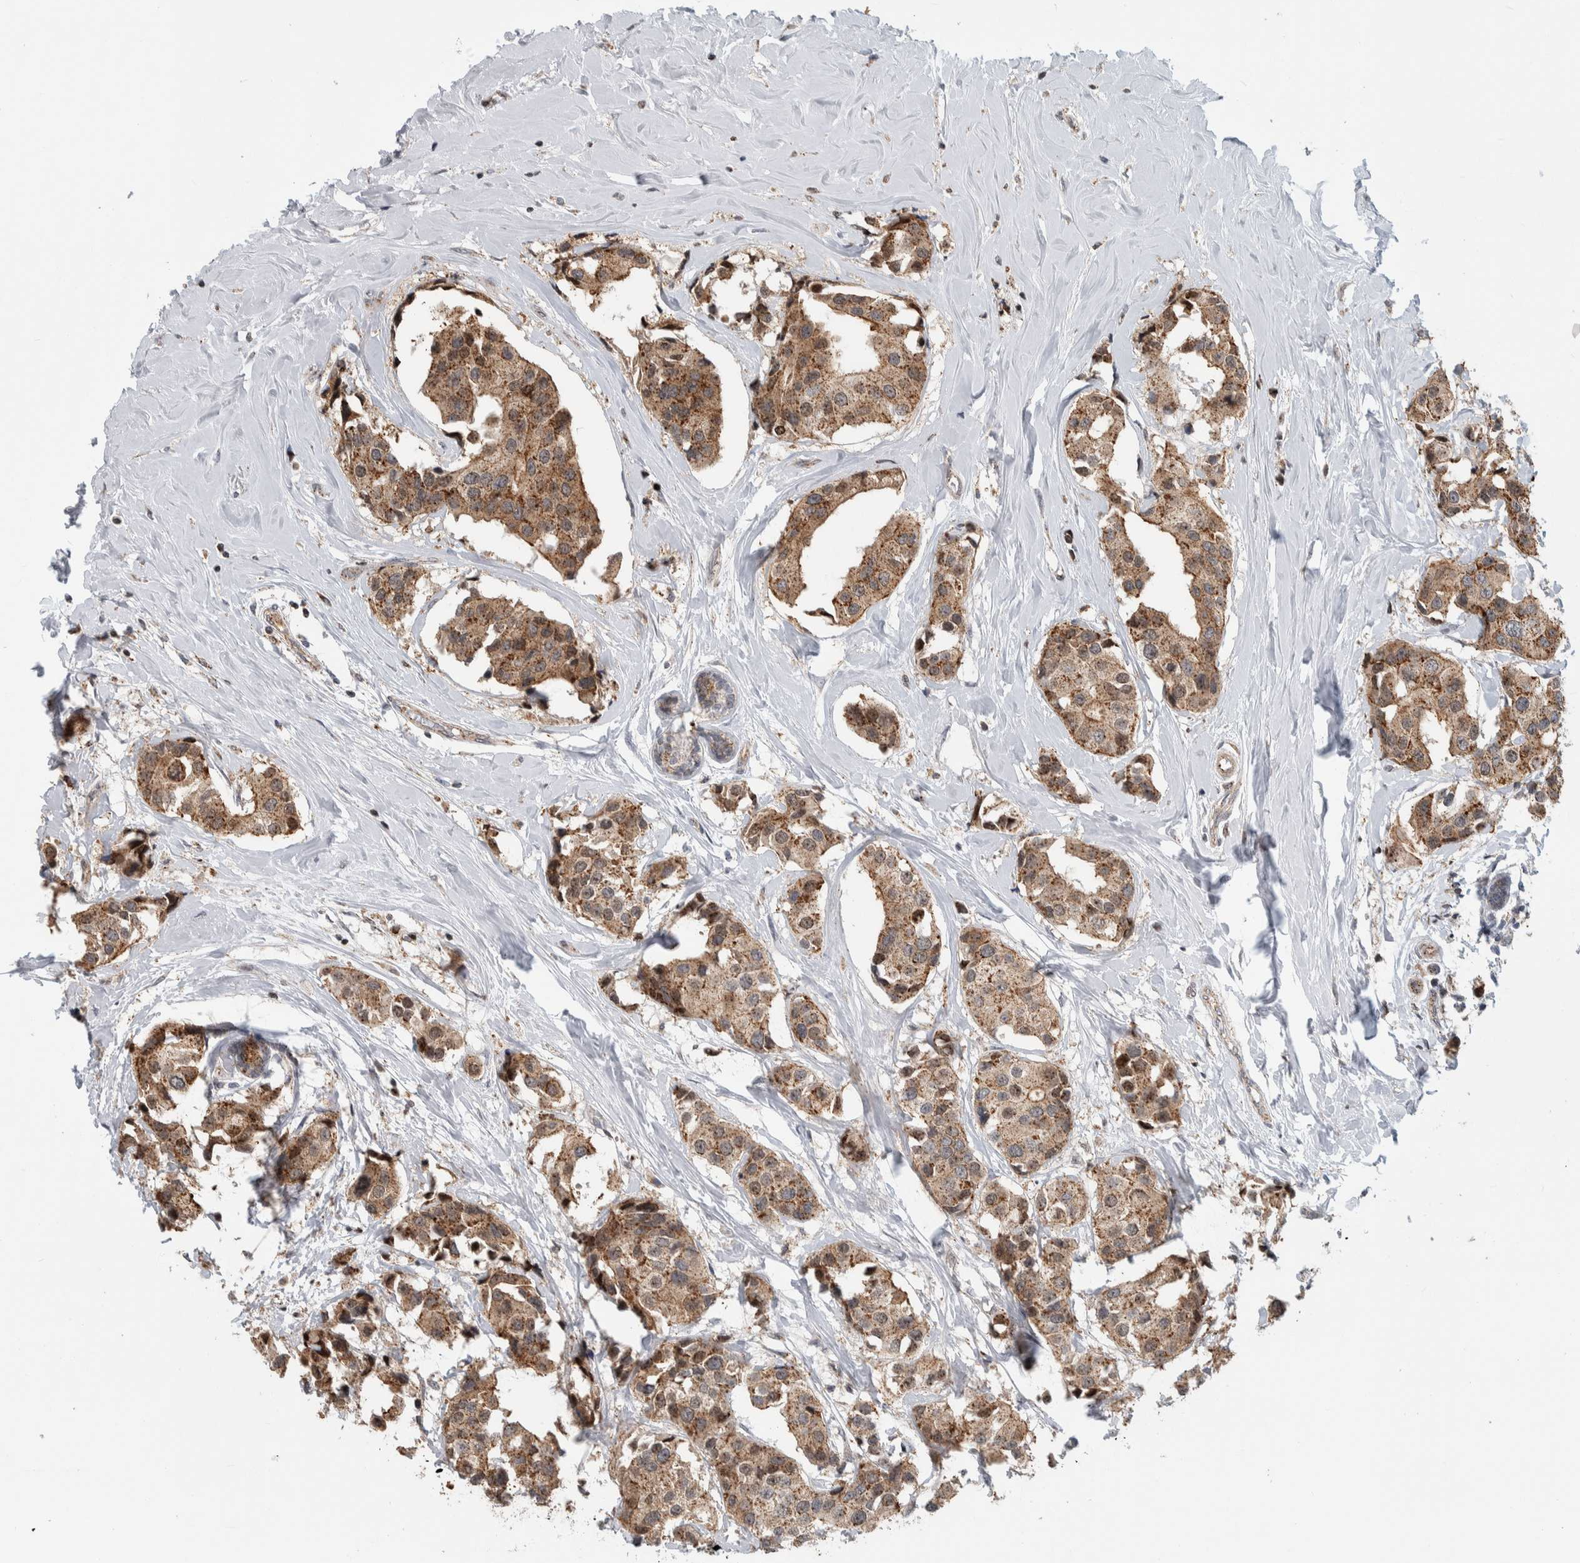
{"staining": {"intensity": "moderate", "quantity": ">75%", "location": "cytoplasmic/membranous,nuclear"}, "tissue": "breast cancer", "cell_type": "Tumor cells", "image_type": "cancer", "snomed": [{"axis": "morphology", "description": "Normal tissue, NOS"}, {"axis": "morphology", "description": "Duct carcinoma"}, {"axis": "topography", "description": "Breast"}], "caption": "Moderate cytoplasmic/membranous and nuclear expression is present in about >75% of tumor cells in breast cancer (infiltrating ductal carcinoma).", "gene": "MSL1", "patient": {"sex": "female", "age": 39}}